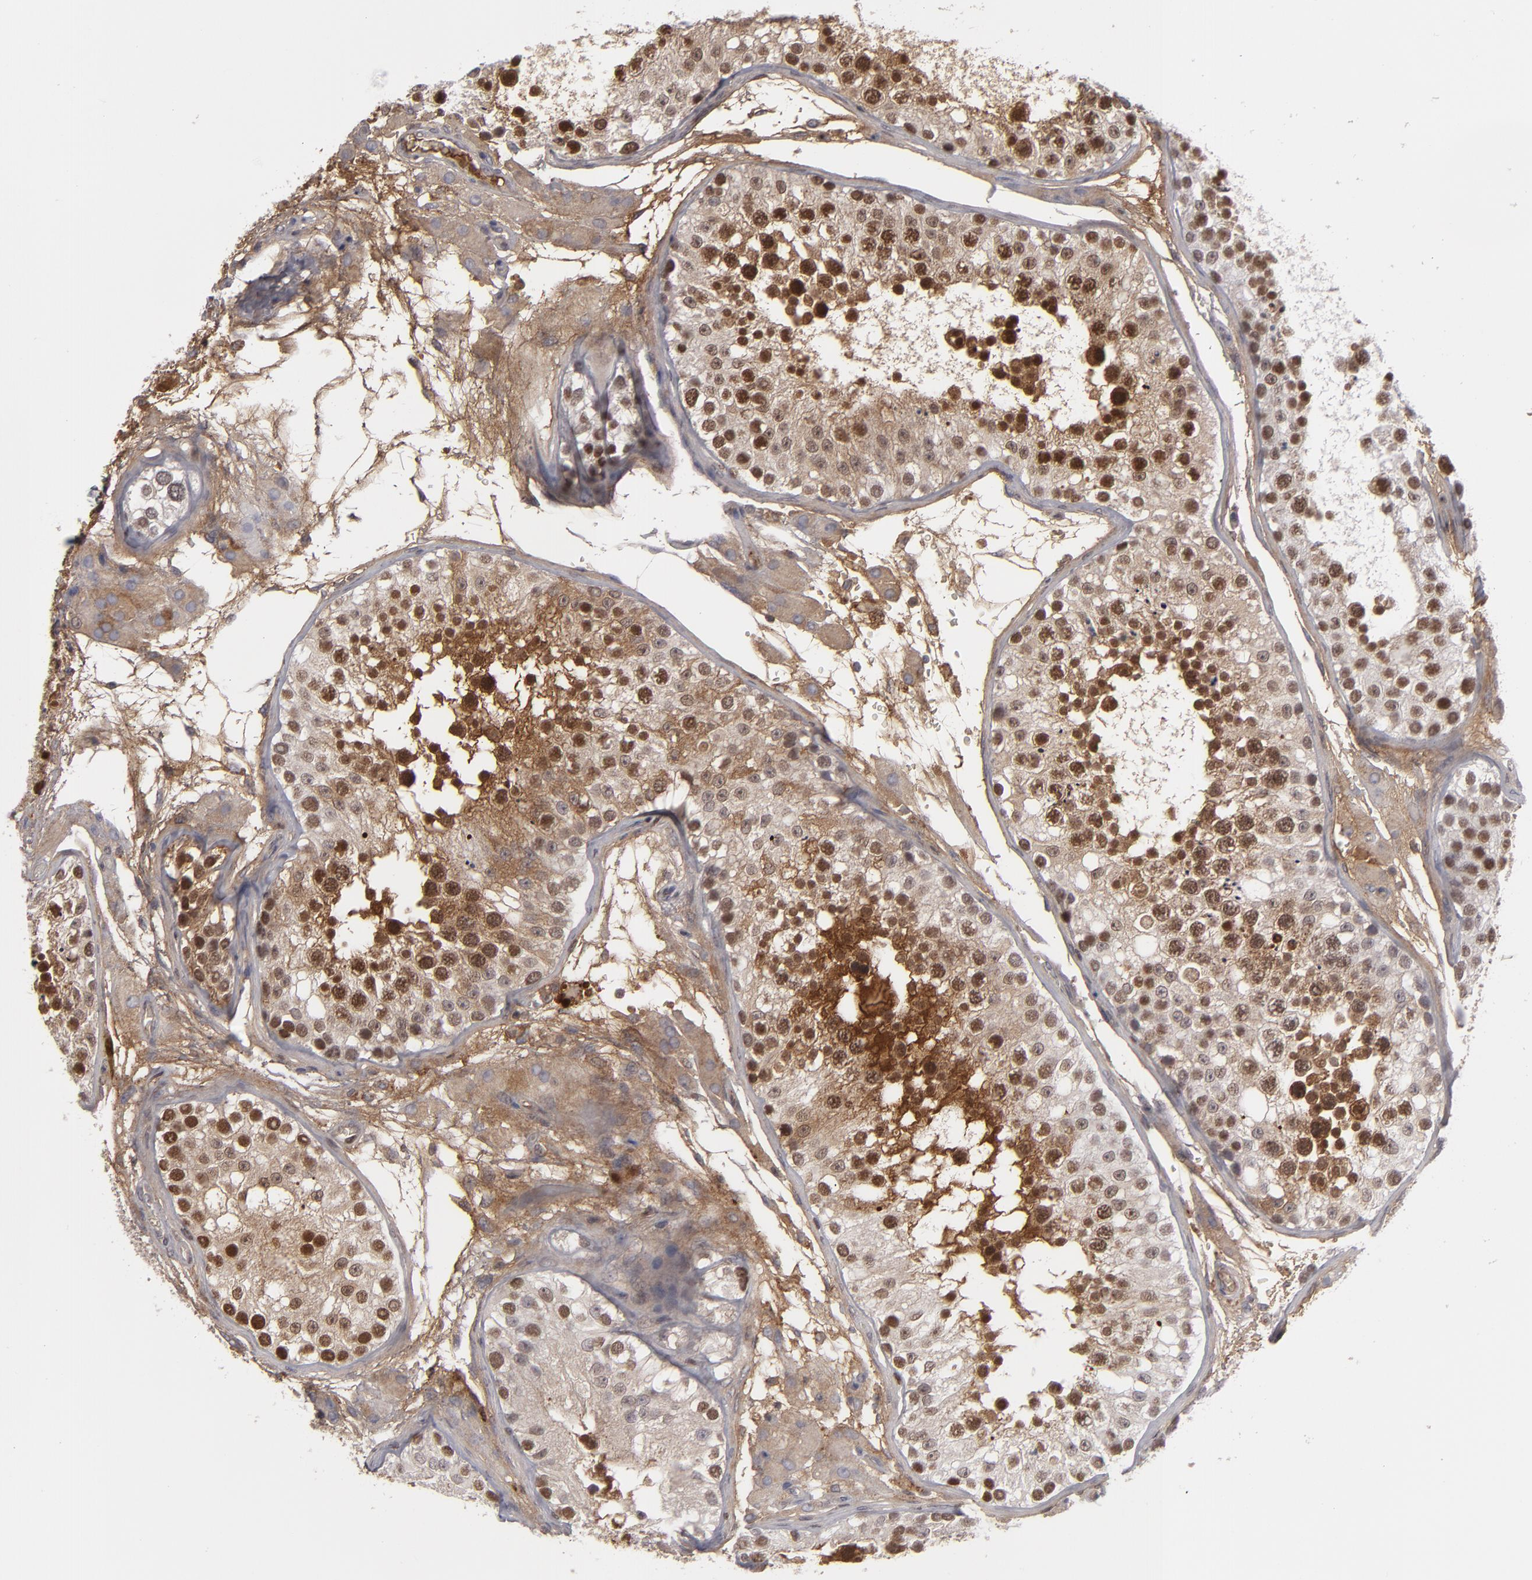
{"staining": {"intensity": "moderate", "quantity": "25%-75%", "location": "nuclear"}, "tissue": "testis", "cell_type": "Cells in seminiferous ducts", "image_type": "normal", "snomed": [{"axis": "morphology", "description": "Normal tissue, NOS"}, {"axis": "topography", "description": "Testis"}], "caption": "This is a photomicrograph of IHC staining of normal testis, which shows moderate staining in the nuclear of cells in seminiferous ducts.", "gene": "LRG1", "patient": {"sex": "male", "age": 26}}